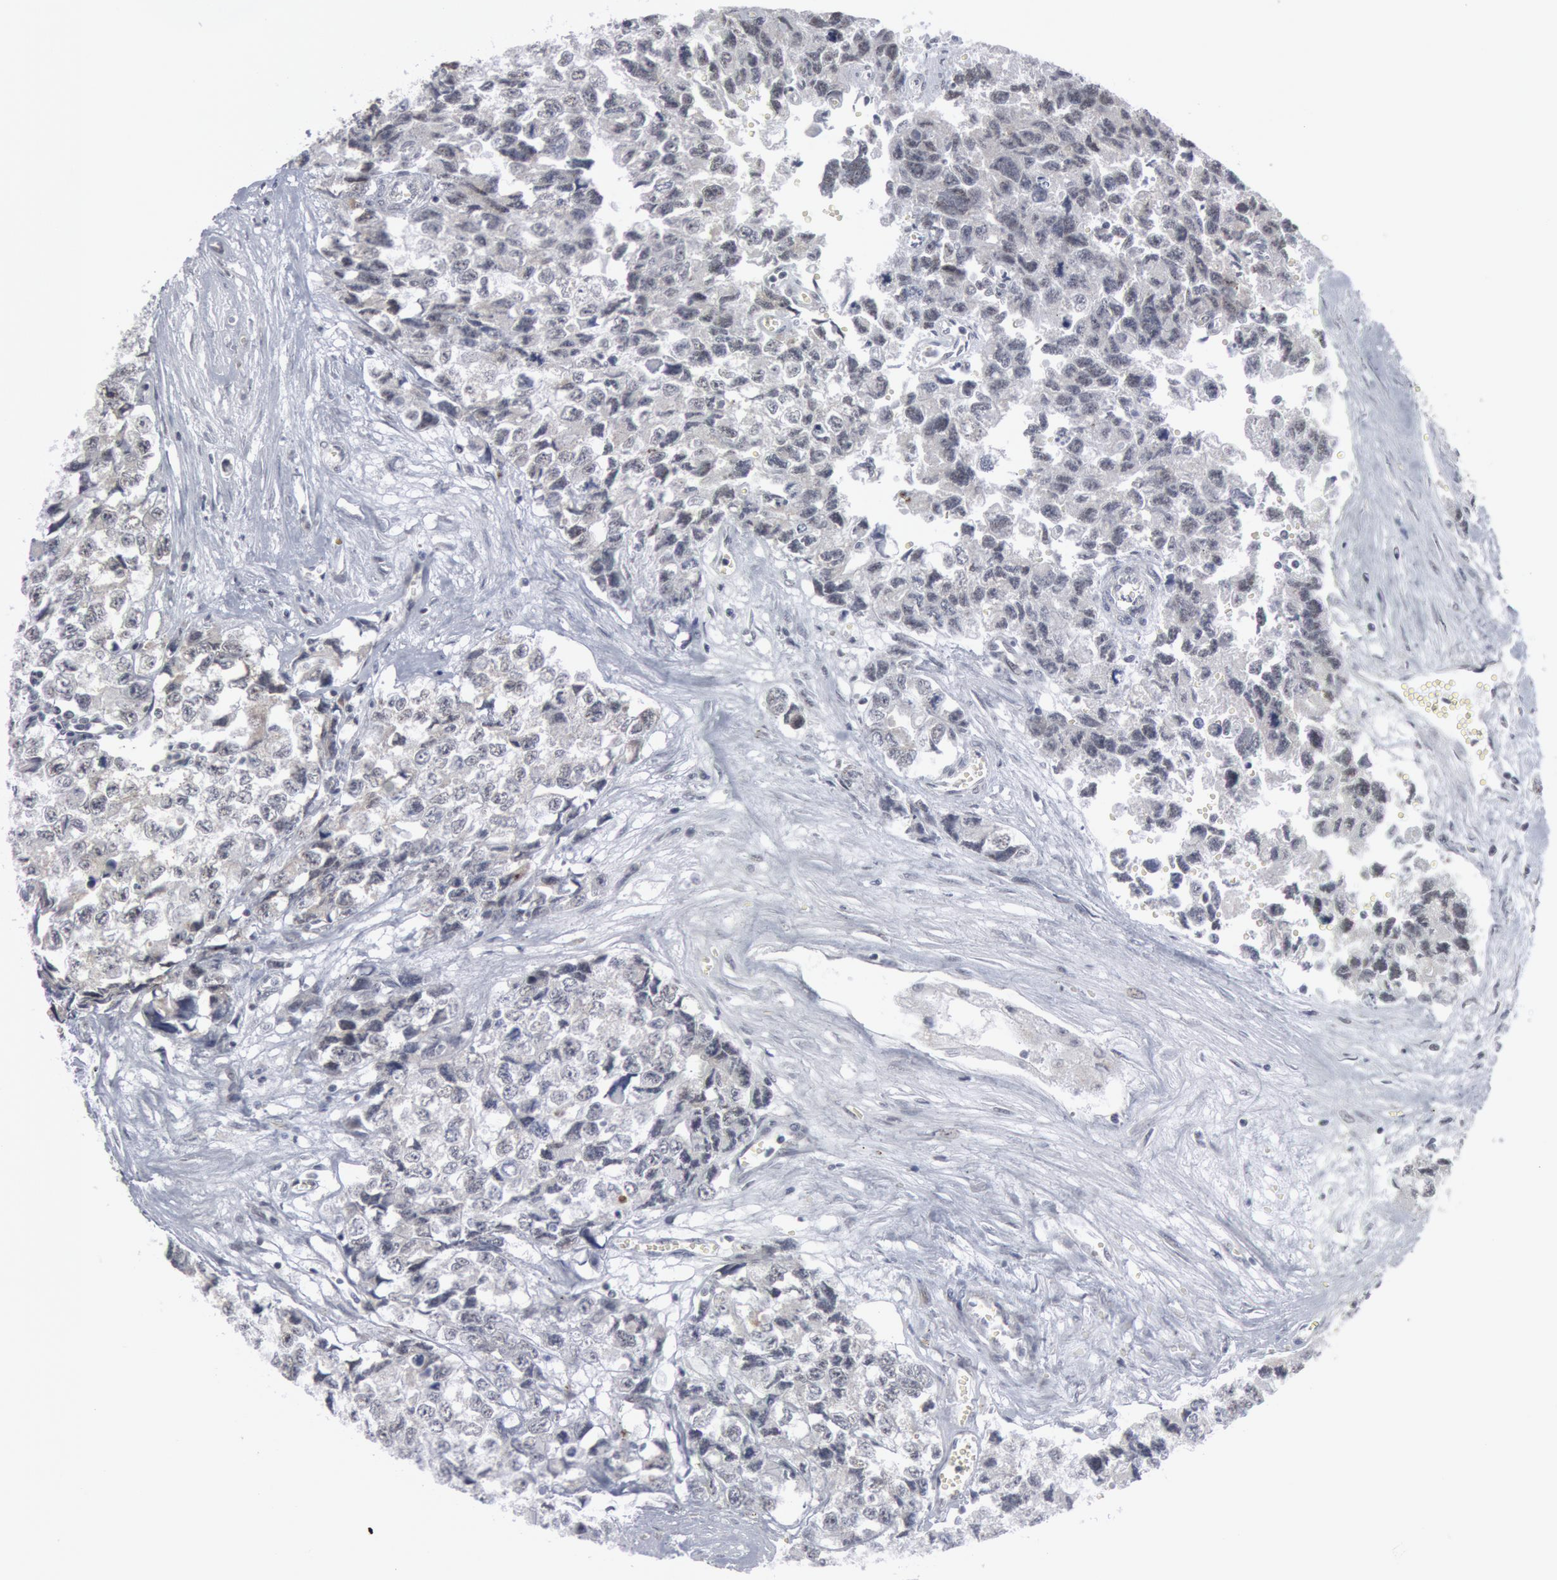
{"staining": {"intensity": "negative", "quantity": "none", "location": "none"}, "tissue": "testis cancer", "cell_type": "Tumor cells", "image_type": "cancer", "snomed": [{"axis": "morphology", "description": "Carcinoma, Embryonal, NOS"}, {"axis": "topography", "description": "Testis"}], "caption": "DAB immunohistochemical staining of human testis embryonal carcinoma demonstrates no significant expression in tumor cells.", "gene": "CASP9", "patient": {"sex": "male", "age": 31}}